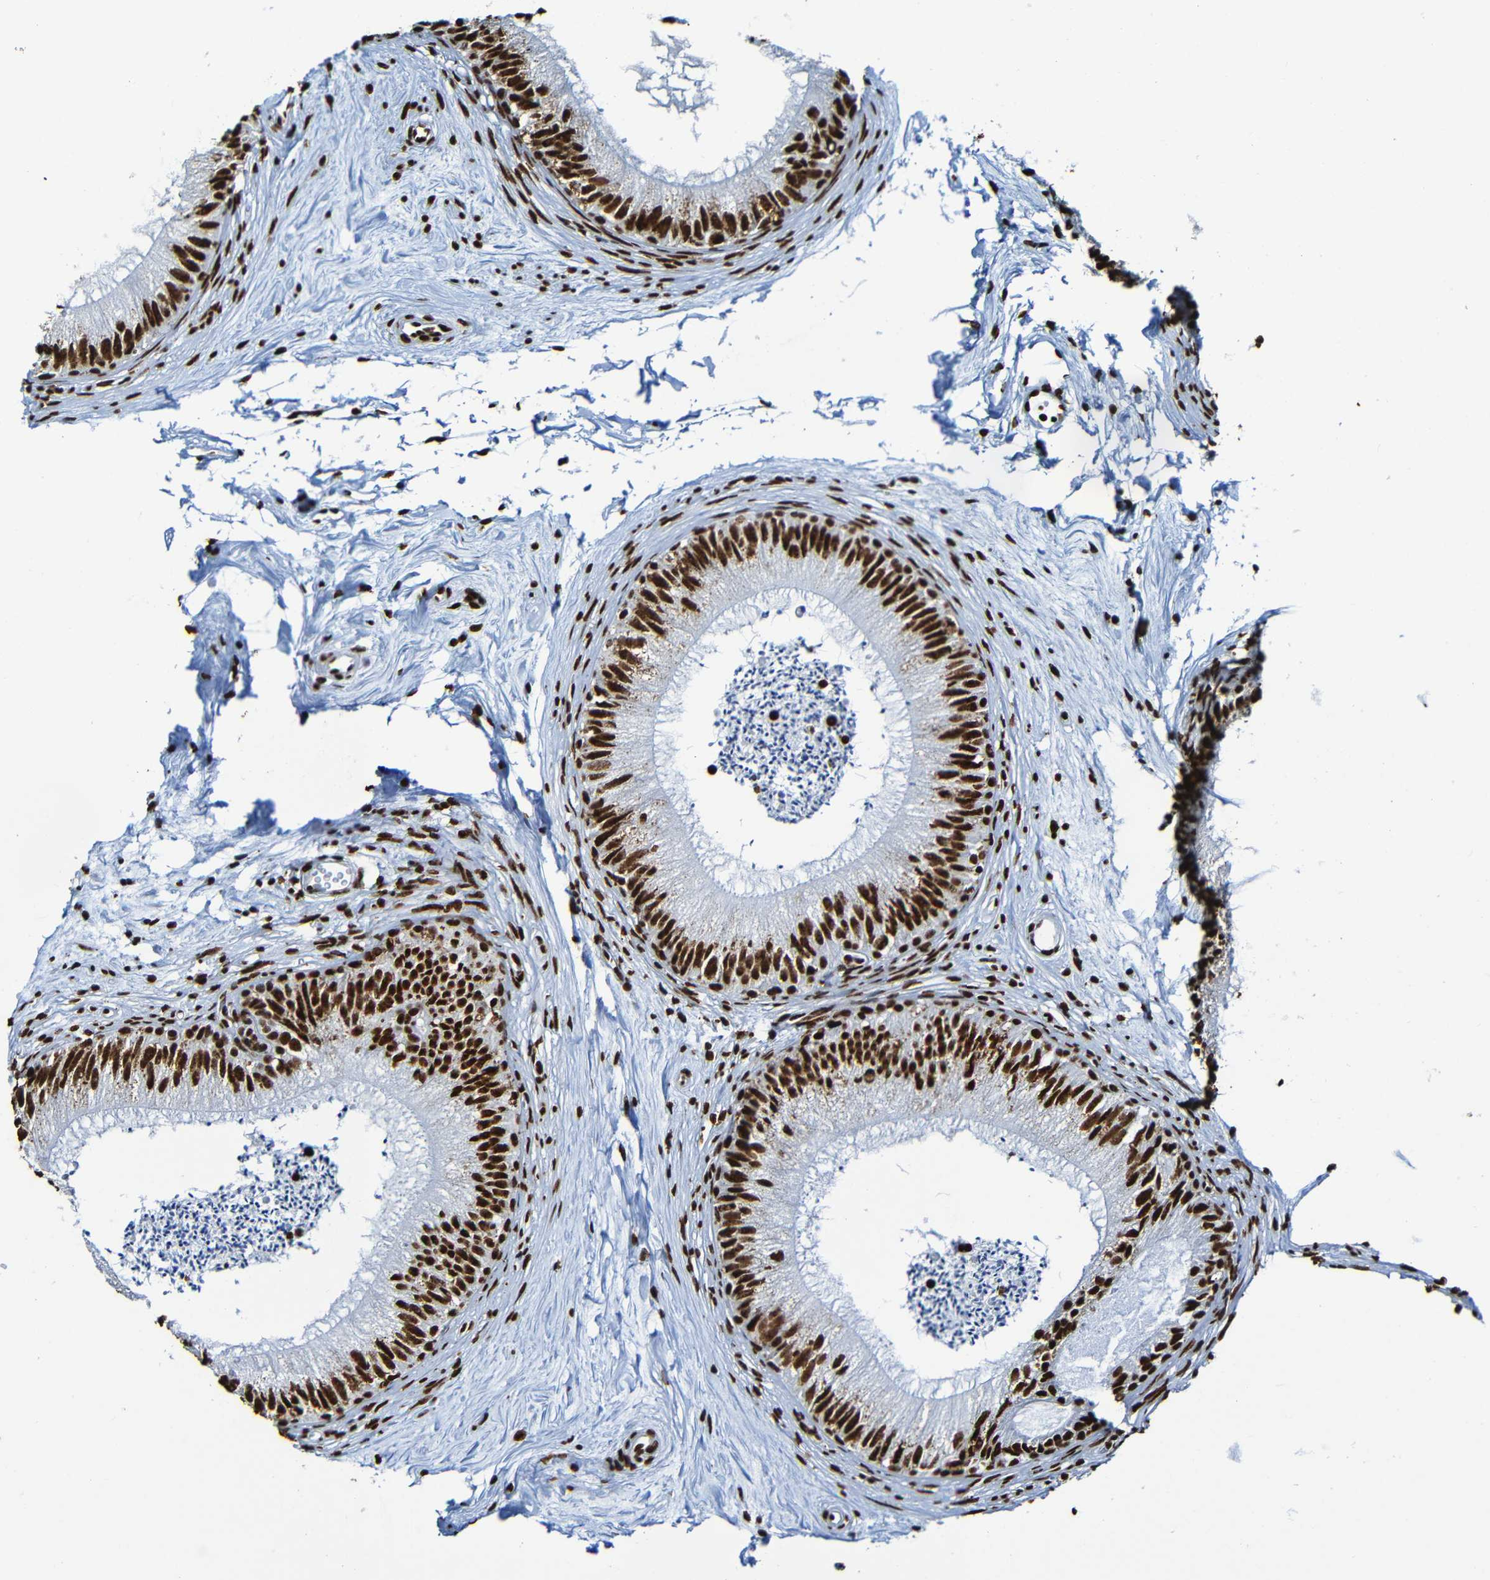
{"staining": {"intensity": "strong", "quantity": ">75%", "location": "nuclear"}, "tissue": "epididymis", "cell_type": "Glandular cells", "image_type": "normal", "snomed": [{"axis": "morphology", "description": "Normal tissue, NOS"}, {"axis": "topography", "description": "Epididymis"}], "caption": "Unremarkable epididymis was stained to show a protein in brown. There is high levels of strong nuclear positivity in about >75% of glandular cells. Immunohistochemistry stains the protein of interest in brown and the nuclei are stained blue.", "gene": "SRSF3", "patient": {"sex": "male", "age": 56}}